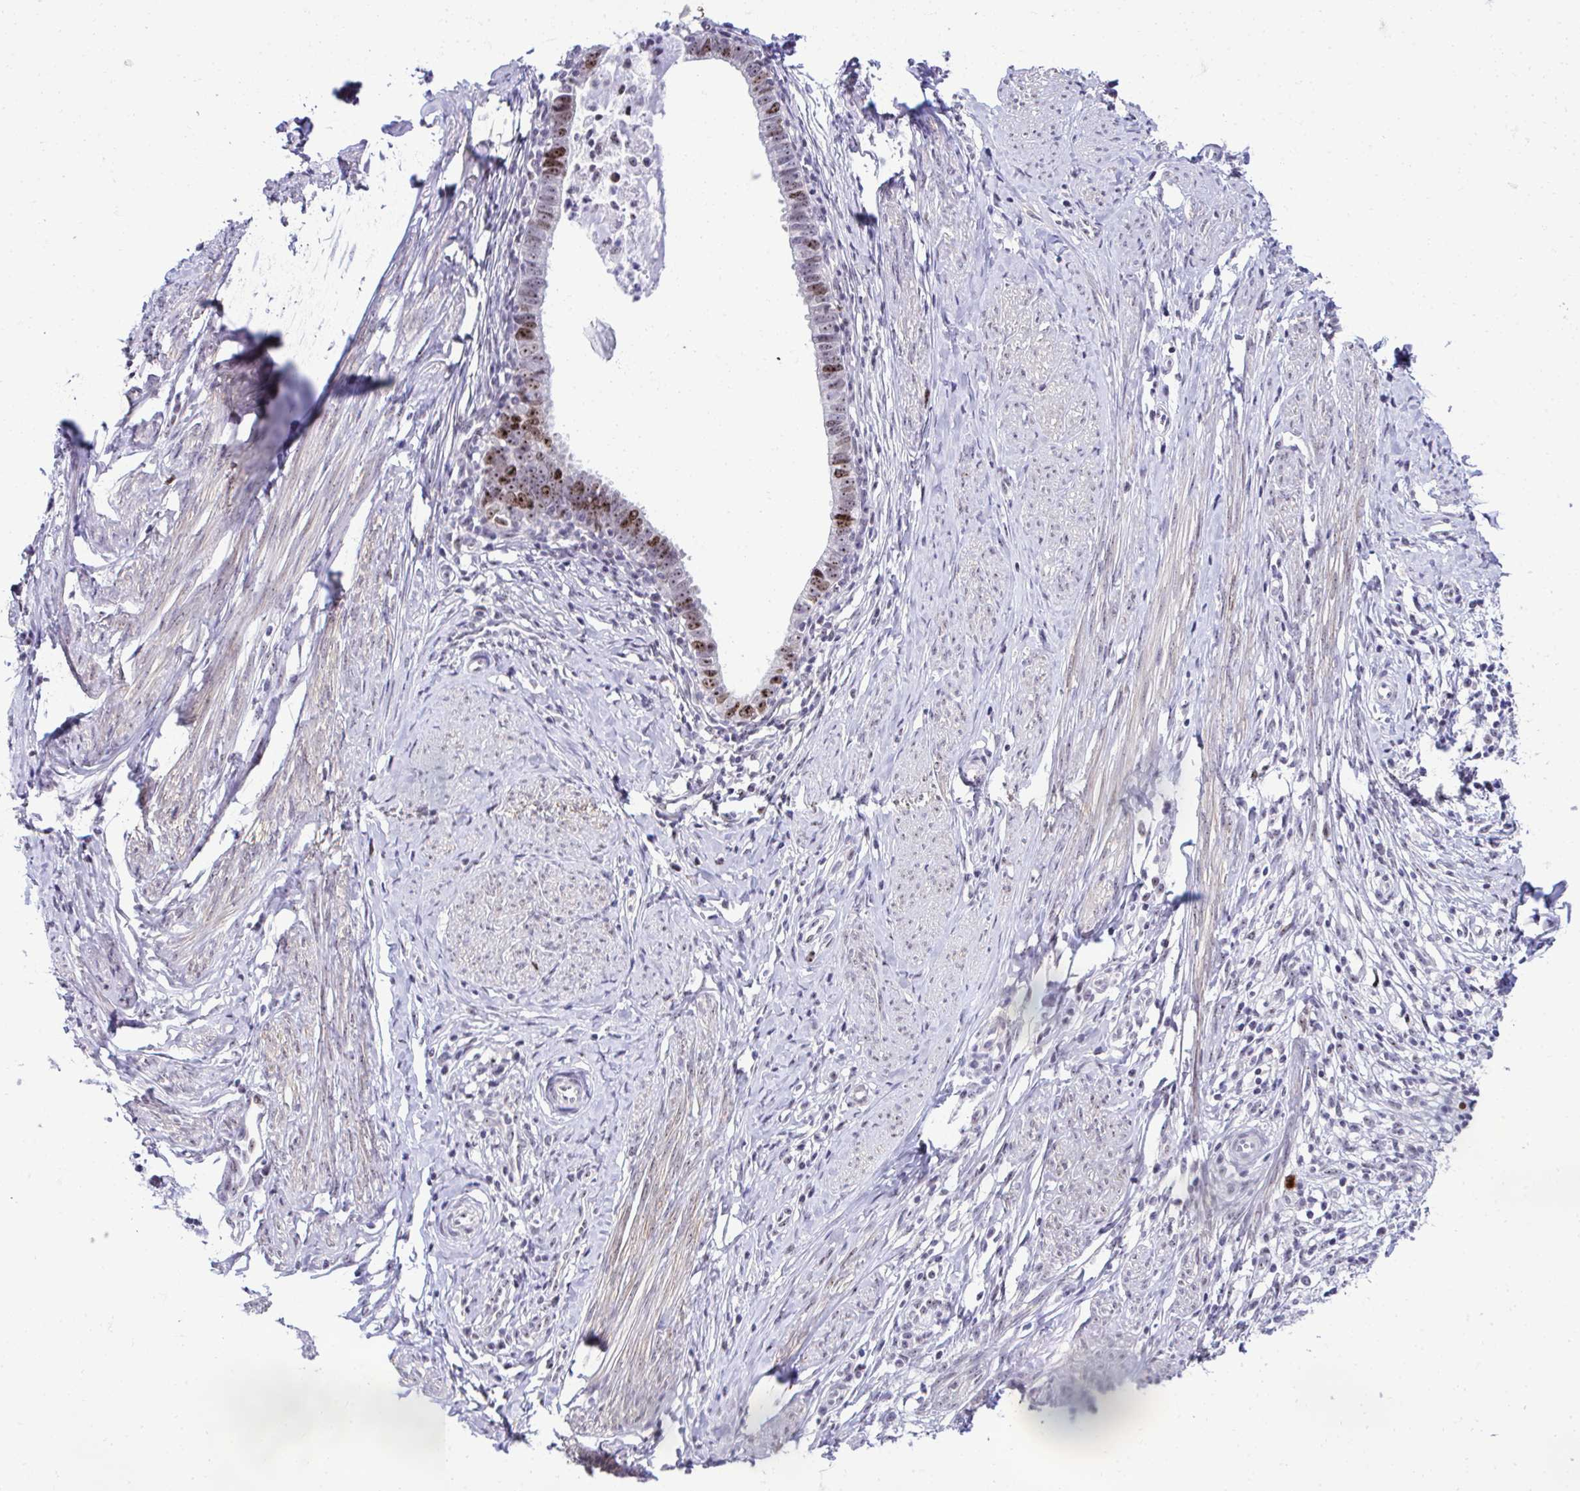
{"staining": {"intensity": "moderate", "quantity": ">75%", "location": "nuclear"}, "tissue": "cervical cancer", "cell_type": "Tumor cells", "image_type": "cancer", "snomed": [{"axis": "morphology", "description": "Adenocarcinoma, NOS"}, {"axis": "topography", "description": "Cervix"}], "caption": "Tumor cells exhibit medium levels of moderate nuclear expression in about >75% of cells in human cervical adenocarcinoma.", "gene": "CEP72", "patient": {"sex": "female", "age": 36}}